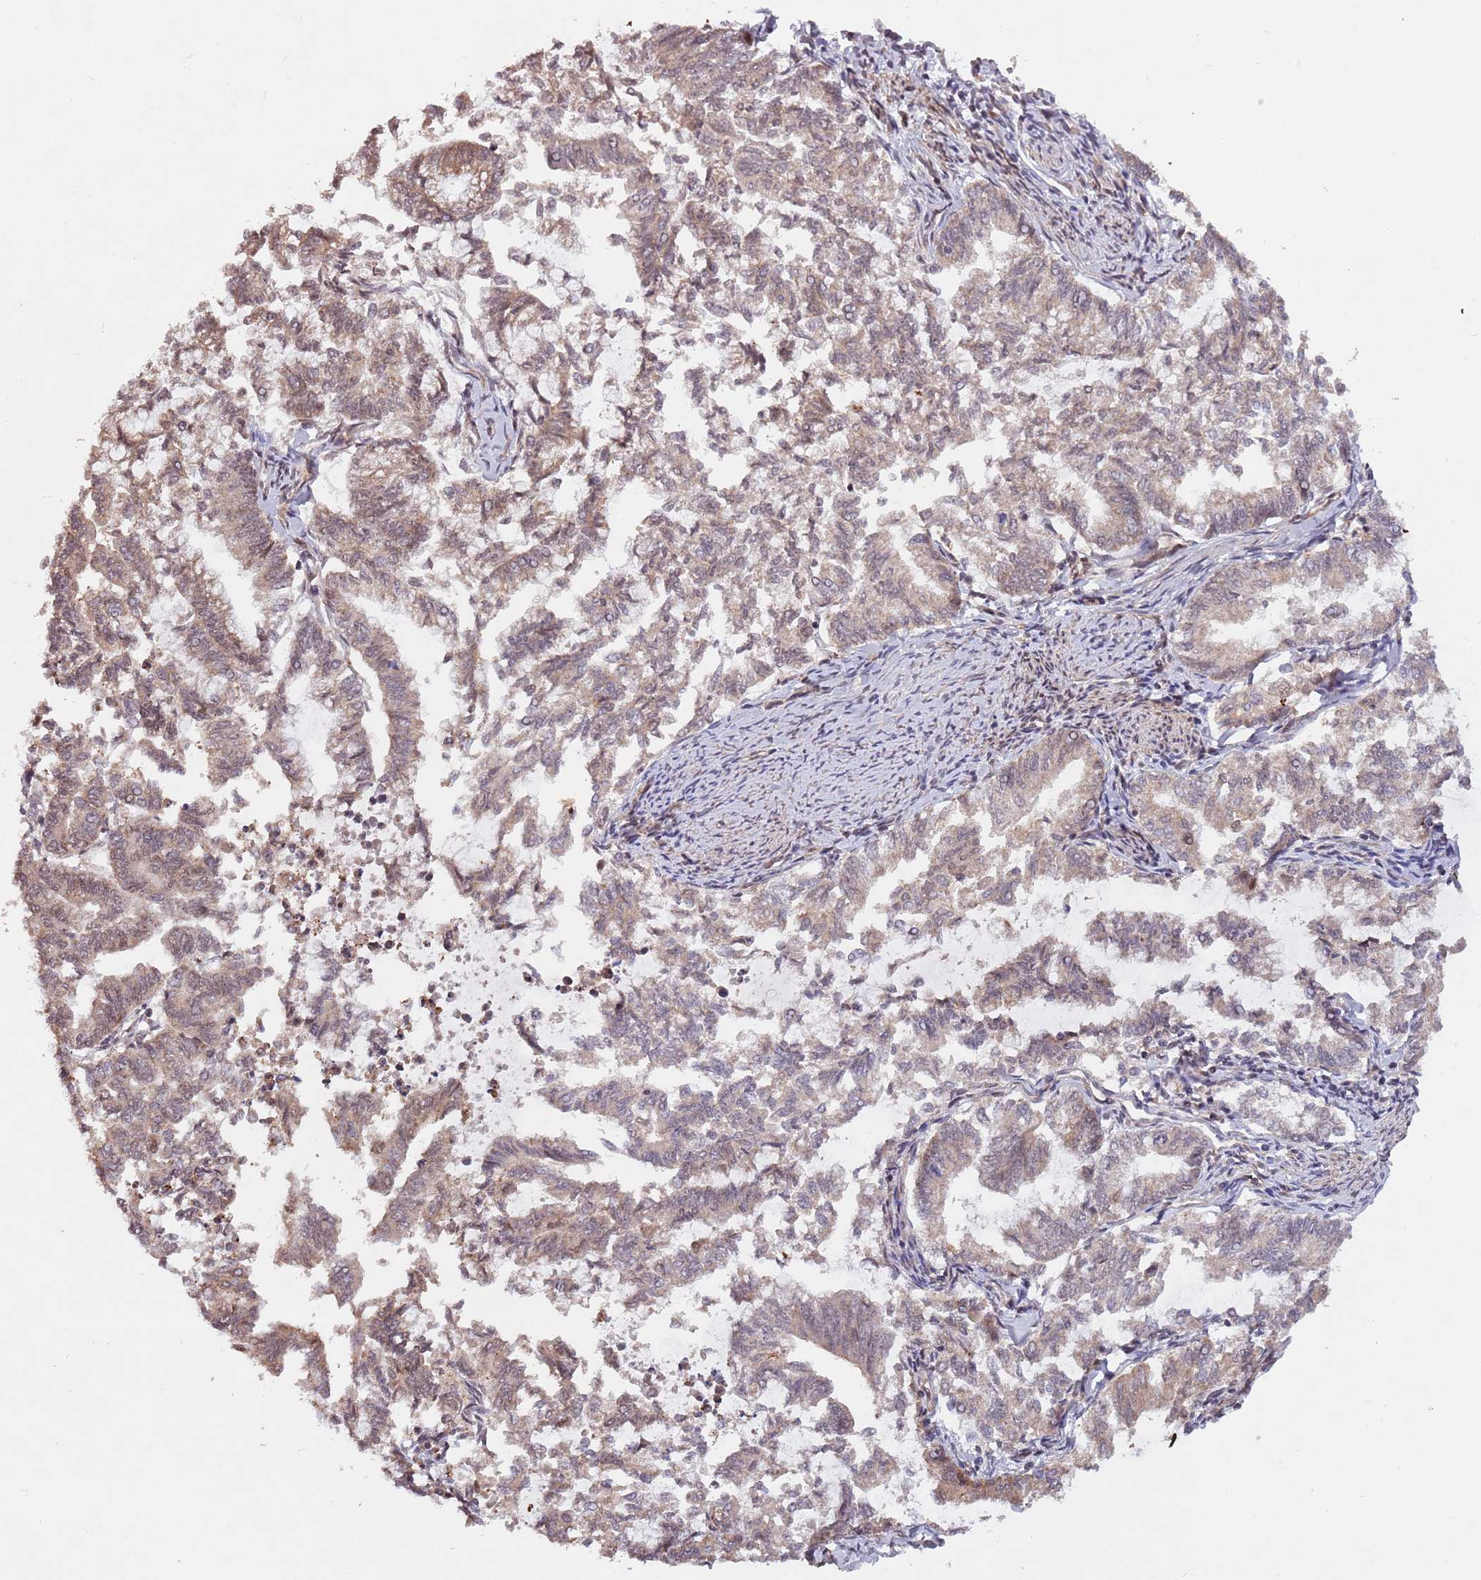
{"staining": {"intensity": "weak", "quantity": ">75%", "location": "cytoplasmic/membranous"}, "tissue": "endometrial cancer", "cell_type": "Tumor cells", "image_type": "cancer", "snomed": [{"axis": "morphology", "description": "Adenocarcinoma, NOS"}, {"axis": "topography", "description": "Endometrium"}], "caption": "Immunohistochemistry photomicrograph of neoplastic tissue: endometrial cancer (adenocarcinoma) stained using immunohistochemistry exhibits low levels of weak protein expression localized specifically in the cytoplasmic/membranous of tumor cells, appearing as a cytoplasmic/membranous brown color.", "gene": "SUDS3", "patient": {"sex": "female", "age": 79}}